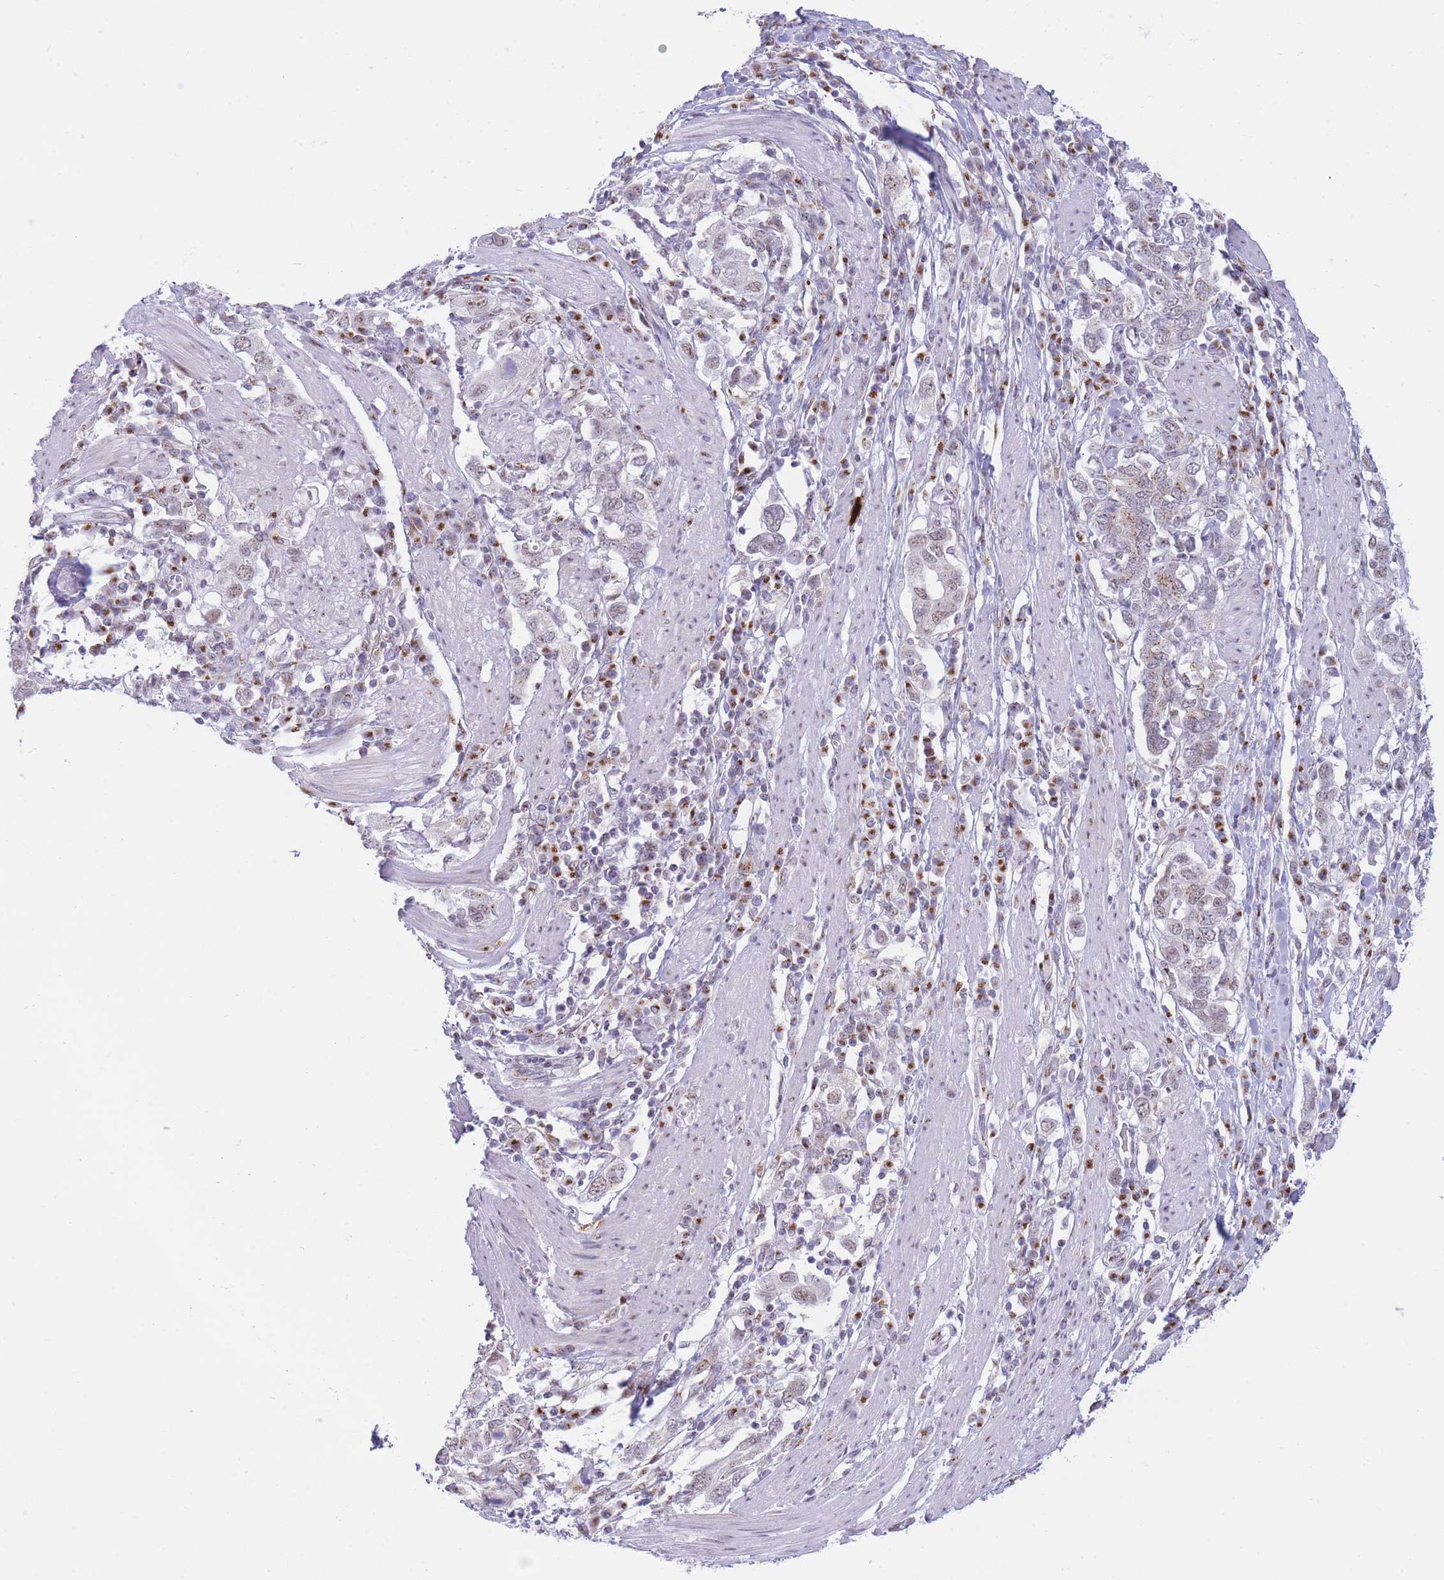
{"staining": {"intensity": "weak", "quantity": "25%-75%", "location": "cytoplasmic/membranous,nuclear"}, "tissue": "stomach cancer", "cell_type": "Tumor cells", "image_type": "cancer", "snomed": [{"axis": "morphology", "description": "Adenocarcinoma, NOS"}, {"axis": "topography", "description": "Stomach, upper"}, {"axis": "topography", "description": "Stomach"}], "caption": "This is a histology image of immunohistochemistry staining of adenocarcinoma (stomach), which shows weak positivity in the cytoplasmic/membranous and nuclear of tumor cells.", "gene": "INO80C", "patient": {"sex": "male", "age": 62}}